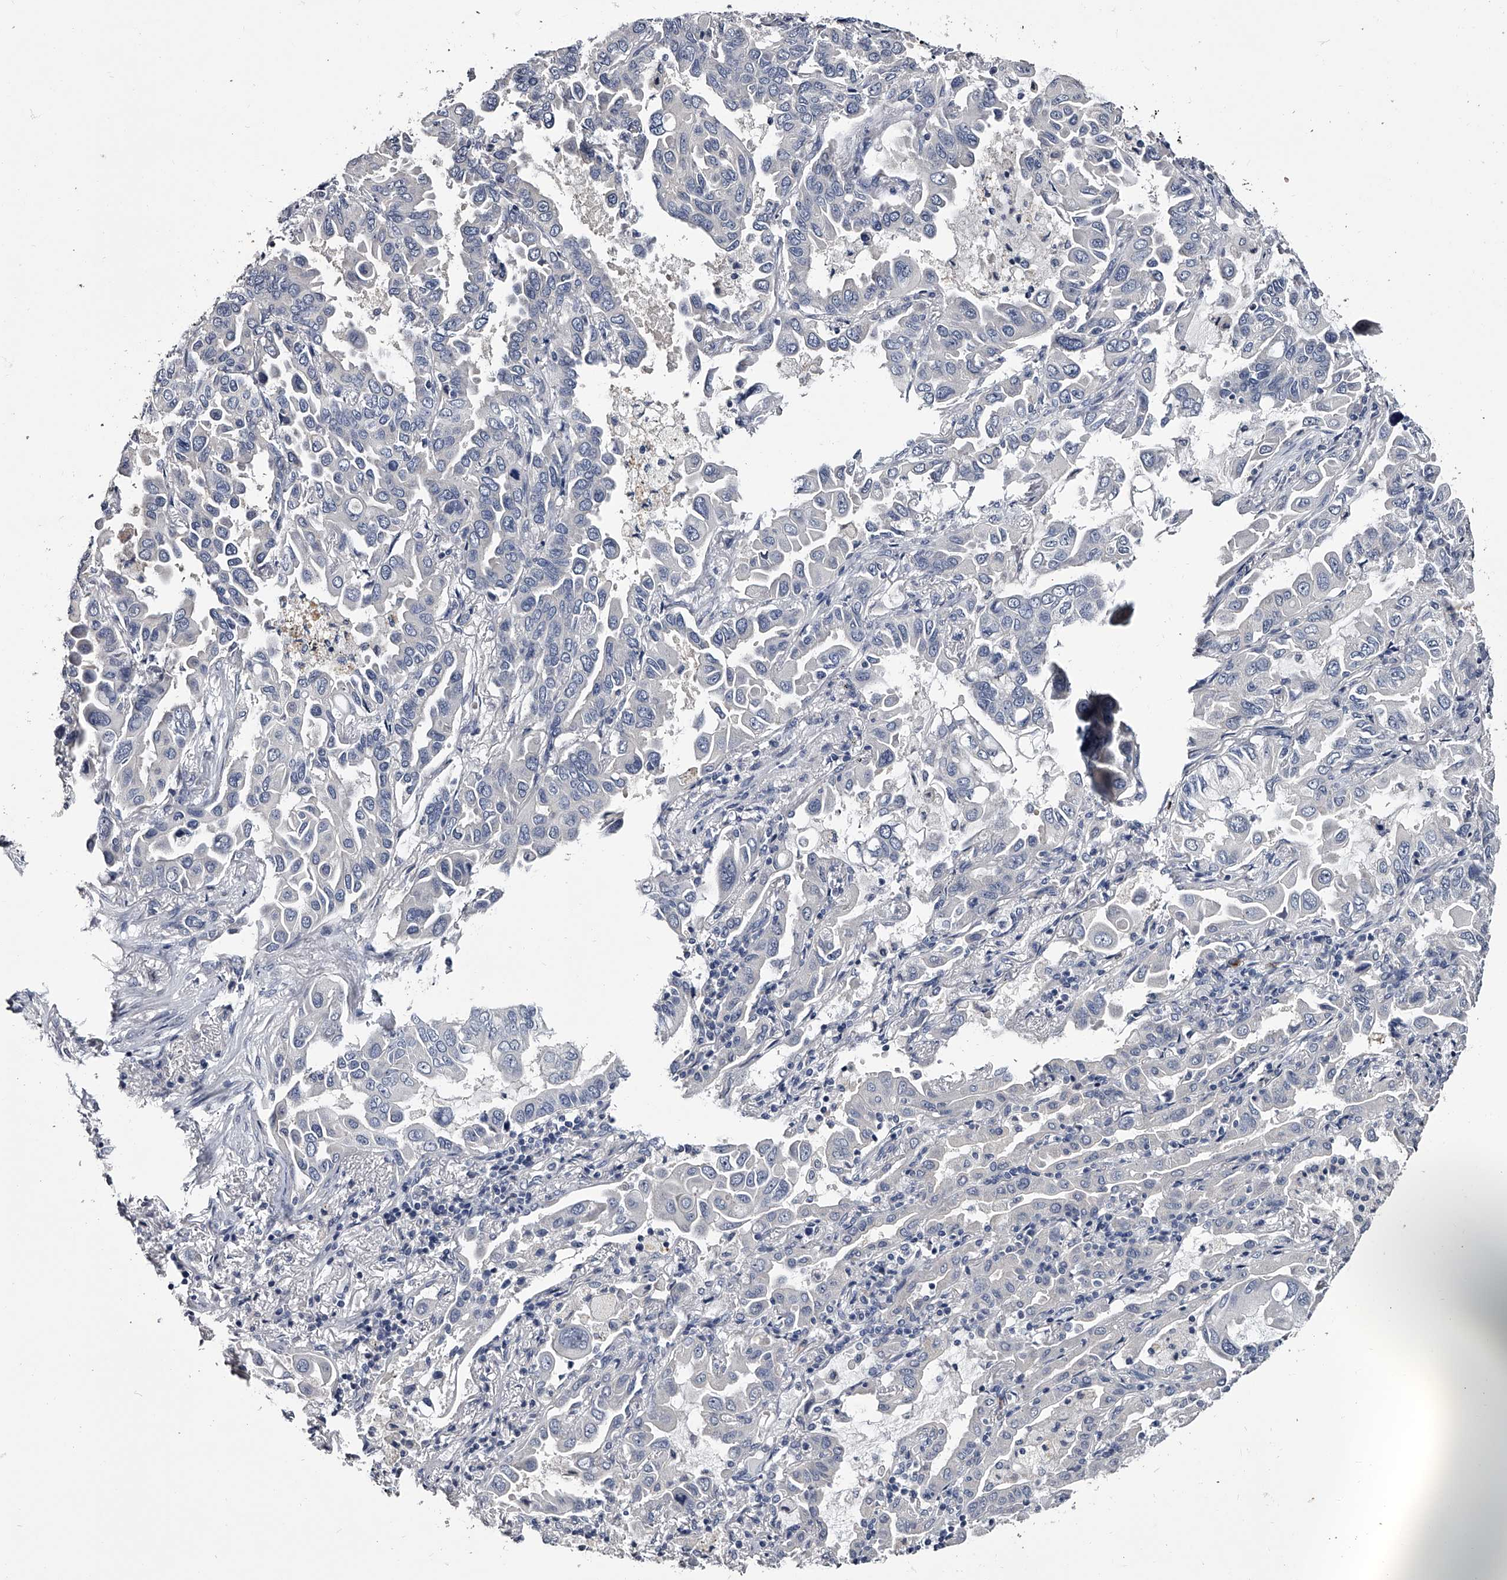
{"staining": {"intensity": "negative", "quantity": "none", "location": "none"}, "tissue": "lung cancer", "cell_type": "Tumor cells", "image_type": "cancer", "snomed": [{"axis": "morphology", "description": "Adenocarcinoma, NOS"}, {"axis": "topography", "description": "Lung"}], "caption": "Immunohistochemistry histopathology image of human lung cancer (adenocarcinoma) stained for a protein (brown), which exhibits no staining in tumor cells.", "gene": "GAPVD1", "patient": {"sex": "male", "age": 64}}